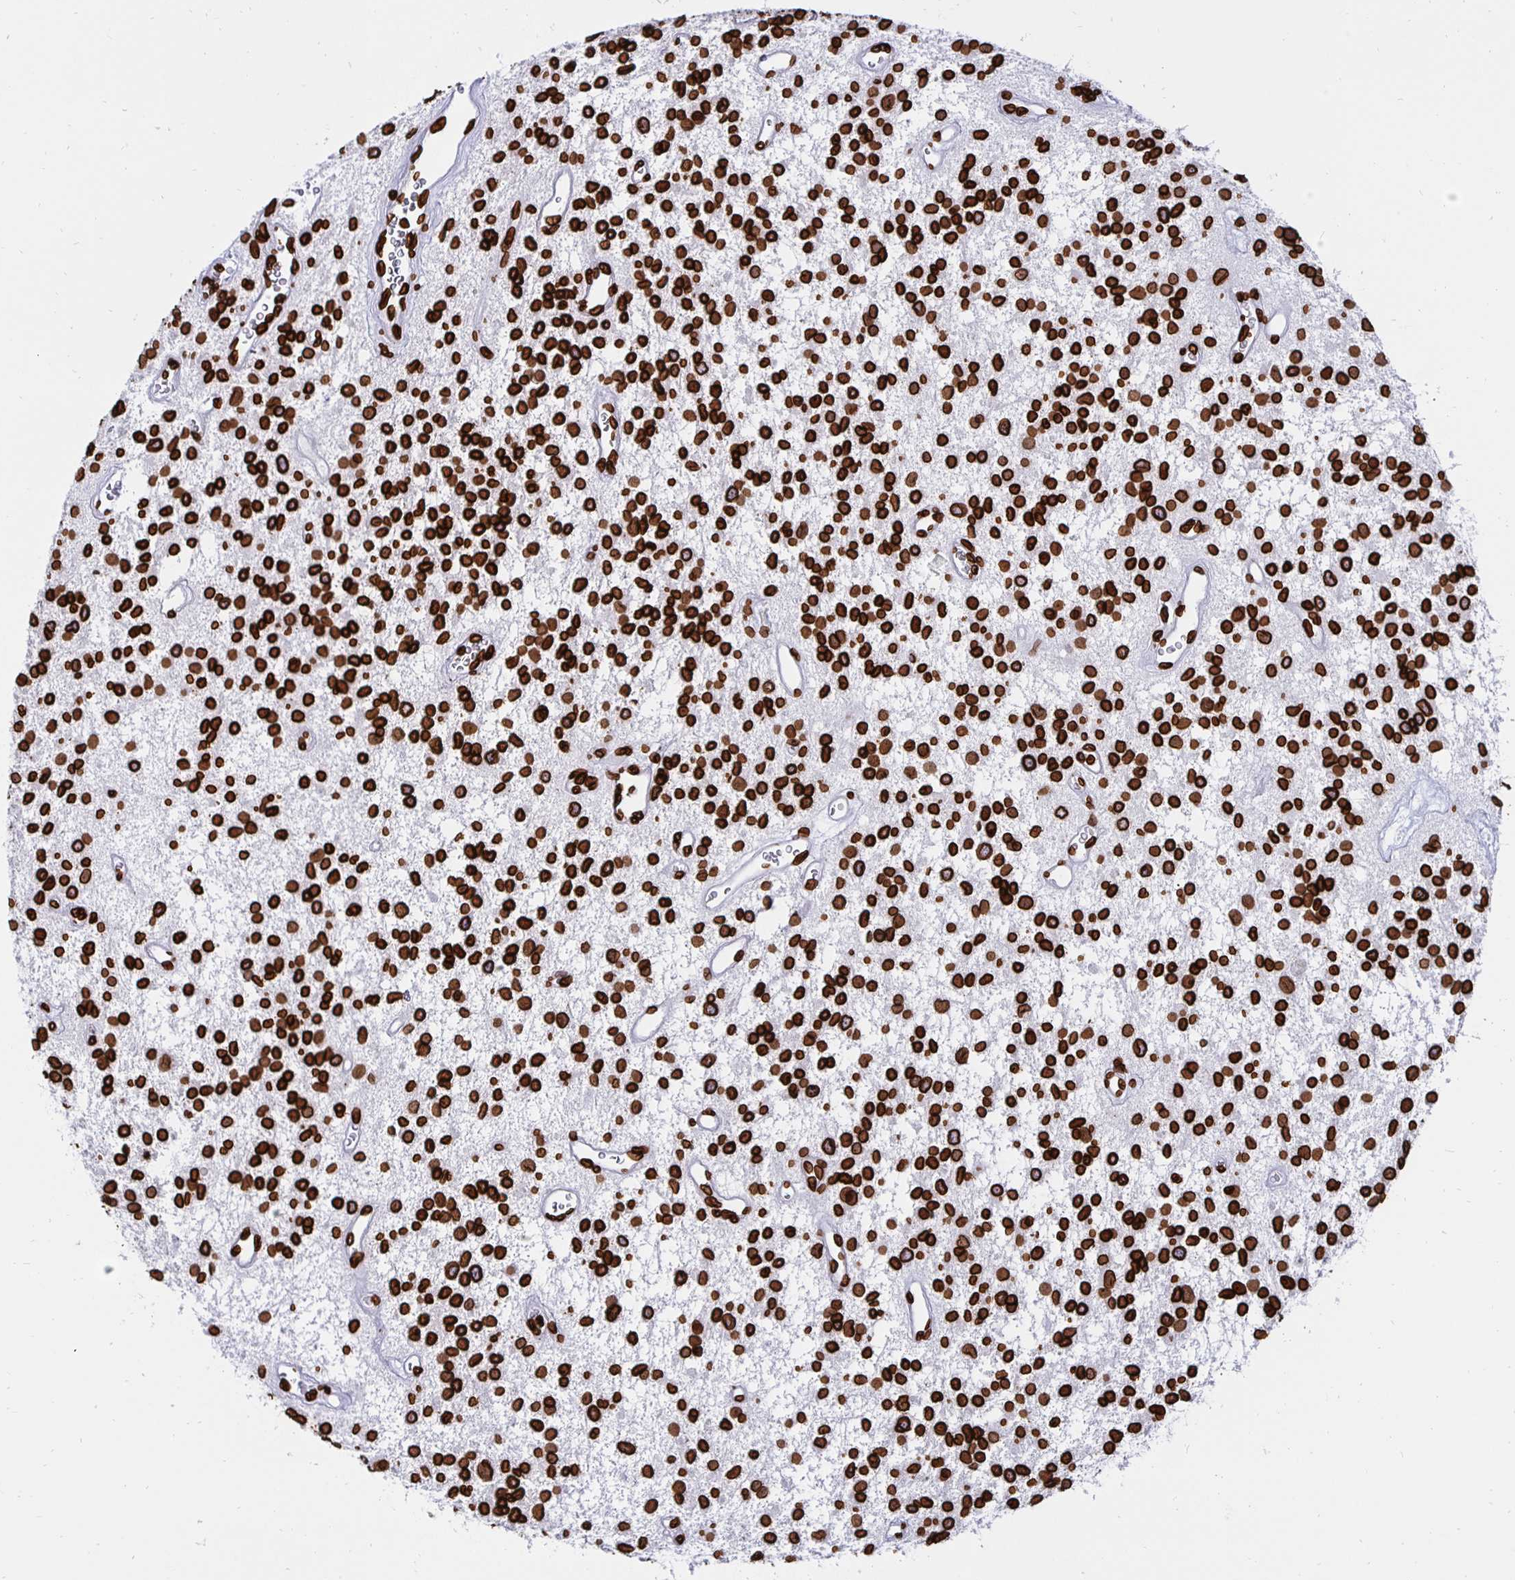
{"staining": {"intensity": "strong", "quantity": ">75%", "location": "cytoplasmic/membranous,nuclear"}, "tissue": "glioma", "cell_type": "Tumor cells", "image_type": "cancer", "snomed": [{"axis": "morphology", "description": "Glioma, malignant, Low grade"}, {"axis": "topography", "description": "Brain"}], "caption": "IHC (DAB) staining of human glioma reveals strong cytoplasmic/membranous and nuclear protein positivity in approximately >75% of tumor cells. (brown staining indicates protein expression, while blue staining denotes nuclei).", "gene": "LMNB1", "patient": {"sex": "male", "age": 43}}